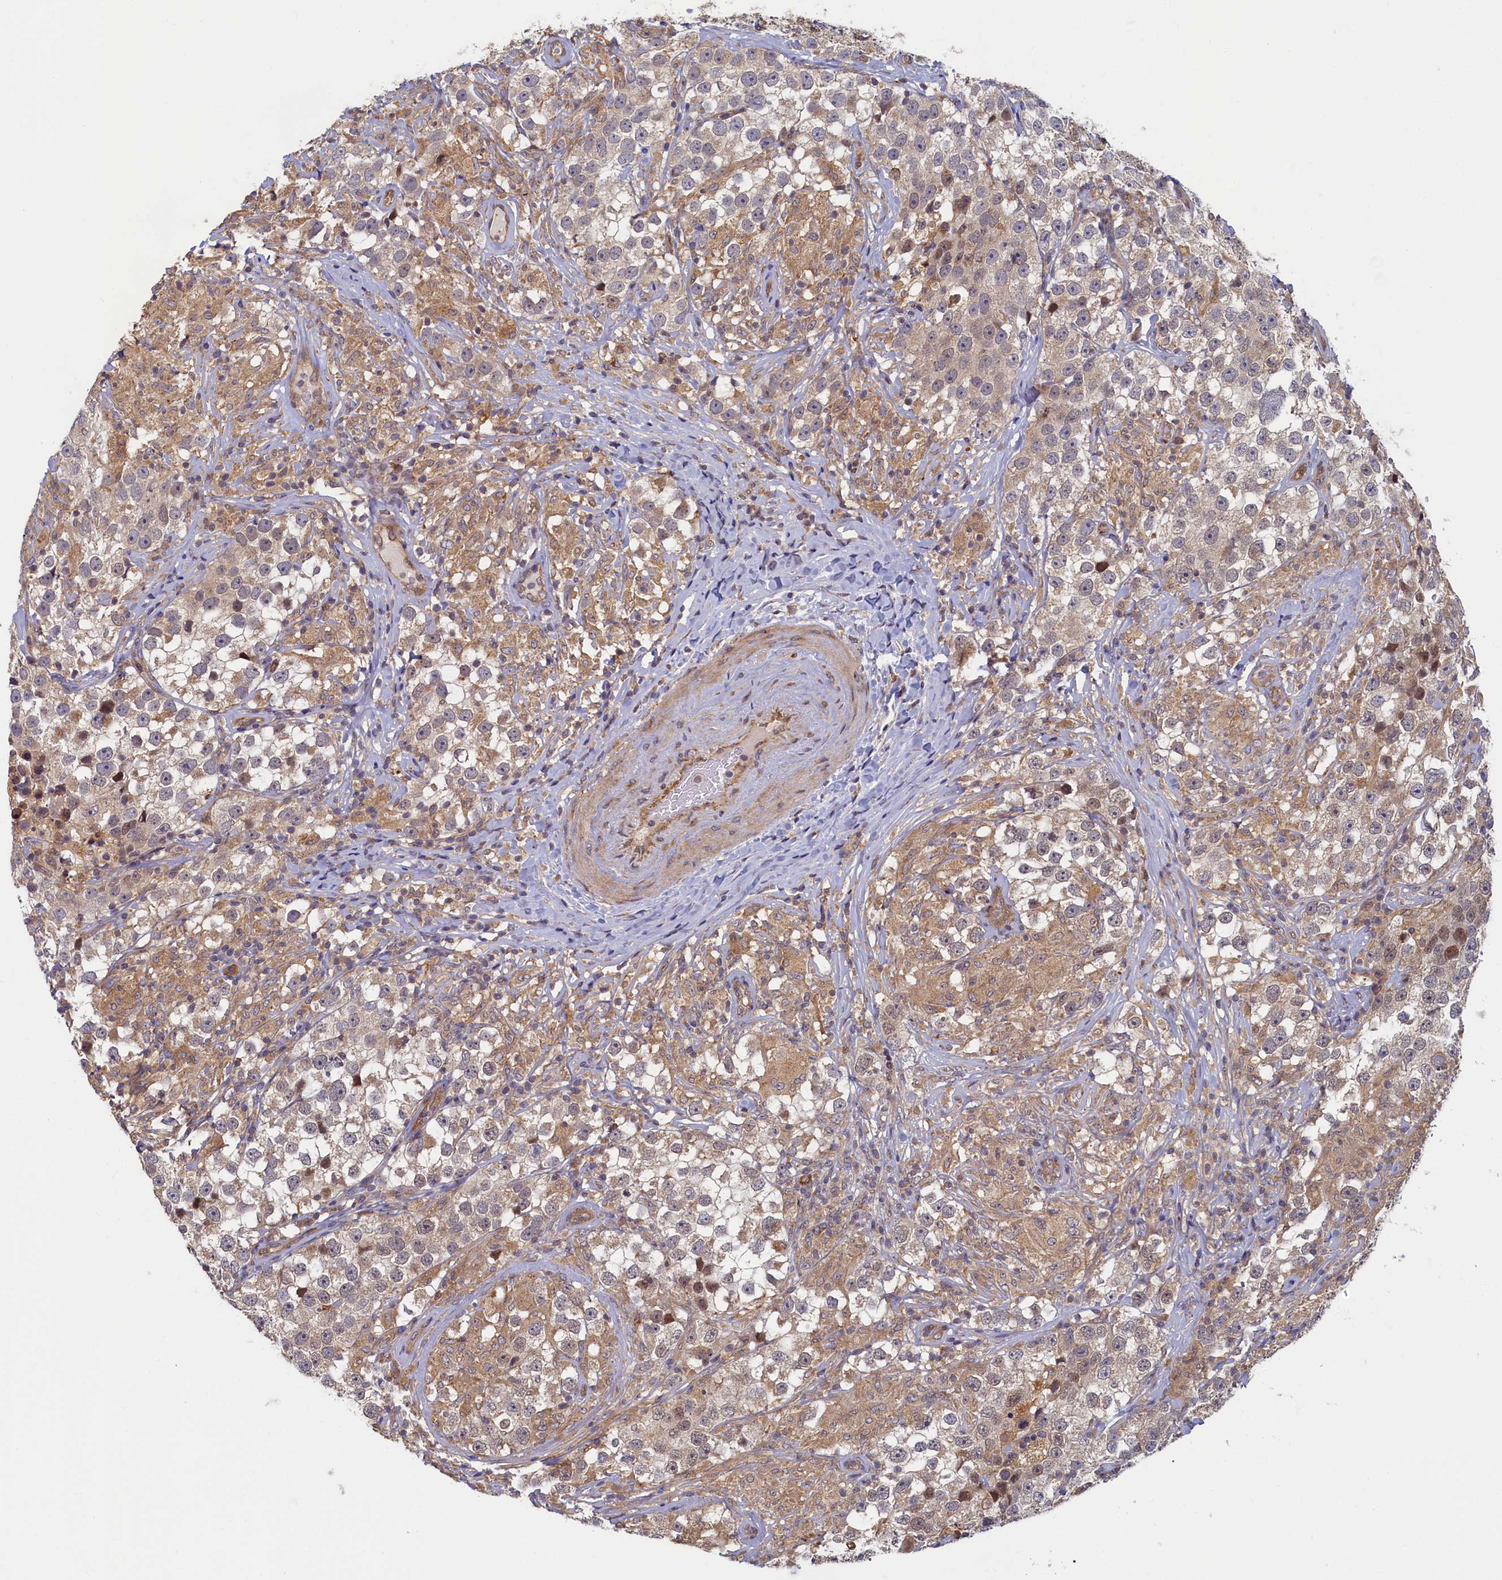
{"staining": {"intensity": "weak", "quantity": "25%-75%", "location": "cytoplasmic/membranous"}, "tissue": "testis cancer", "cell_type": "Tumor cells", "image_type": "cancer", "snomed": [{"axis": "morphology", "description": "Seminoma, NOS"}, {"axis": "topography", "description": "Testis"}], "caption": "Immunohistochemistry (DAB) staining of seminoma (testis) demonstrates weak cytoplasmic/membranous protein staining in about 25%-75% of tumor cells.", "gene": "STX12", "patient": {"sex": "male", "age": 46}}